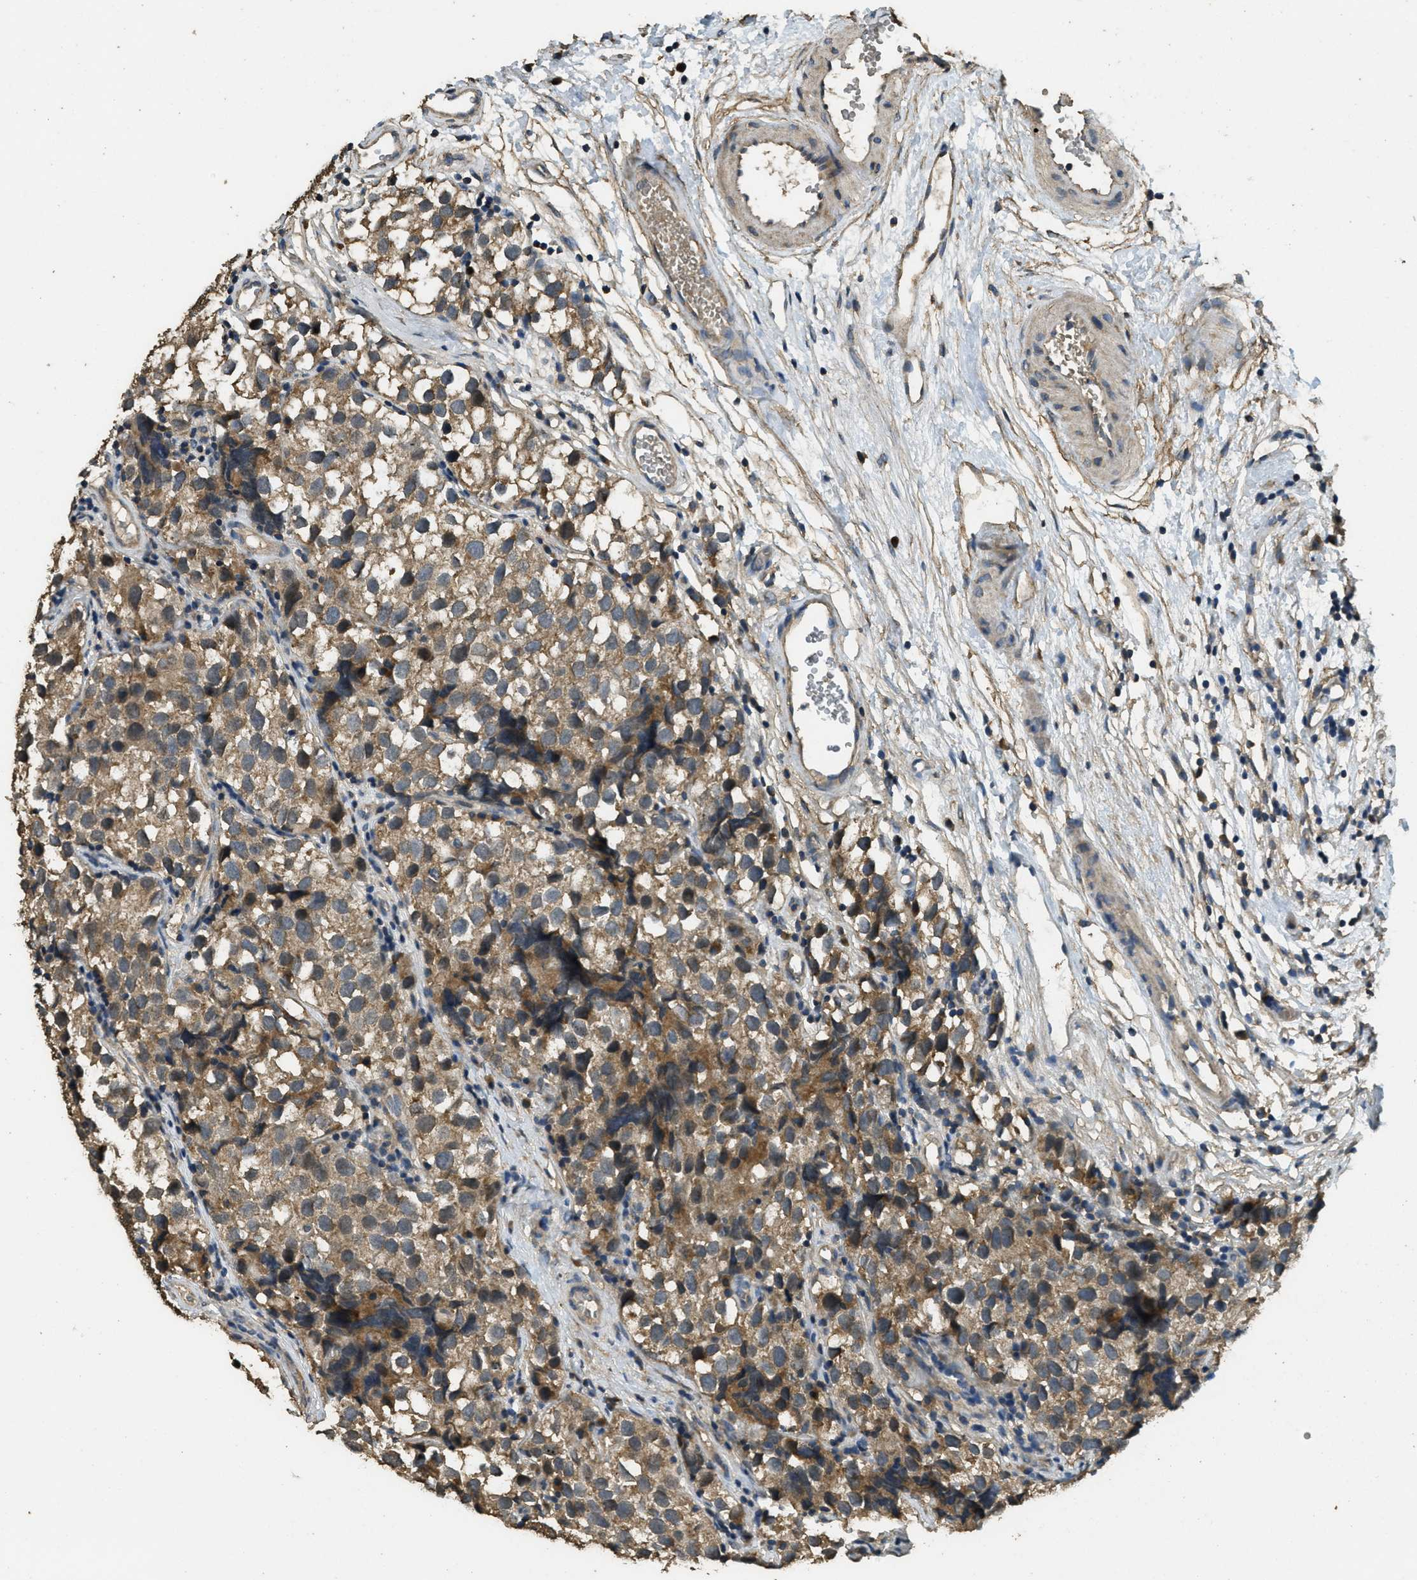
{"staining": {"intensity": "moderate", "quantity": ">75%", "location": "cytoplasmic/membranous"}, "tissue": "testis cancer", "cell_type": "Tumor cells", "image_type": "cancer", "snomed": [{"axis": "morphology", "description": "Seminoma, NOS"}, {"axis": "topography", "description": "Testis"}], "caption": "A medium amount of moderate cytoplasmic/membranous expression is seen in about >75% of tumor cells in testis seminoma tissue.", "gene": "CD276", "patient": {"sex": "male", "age": 39}}